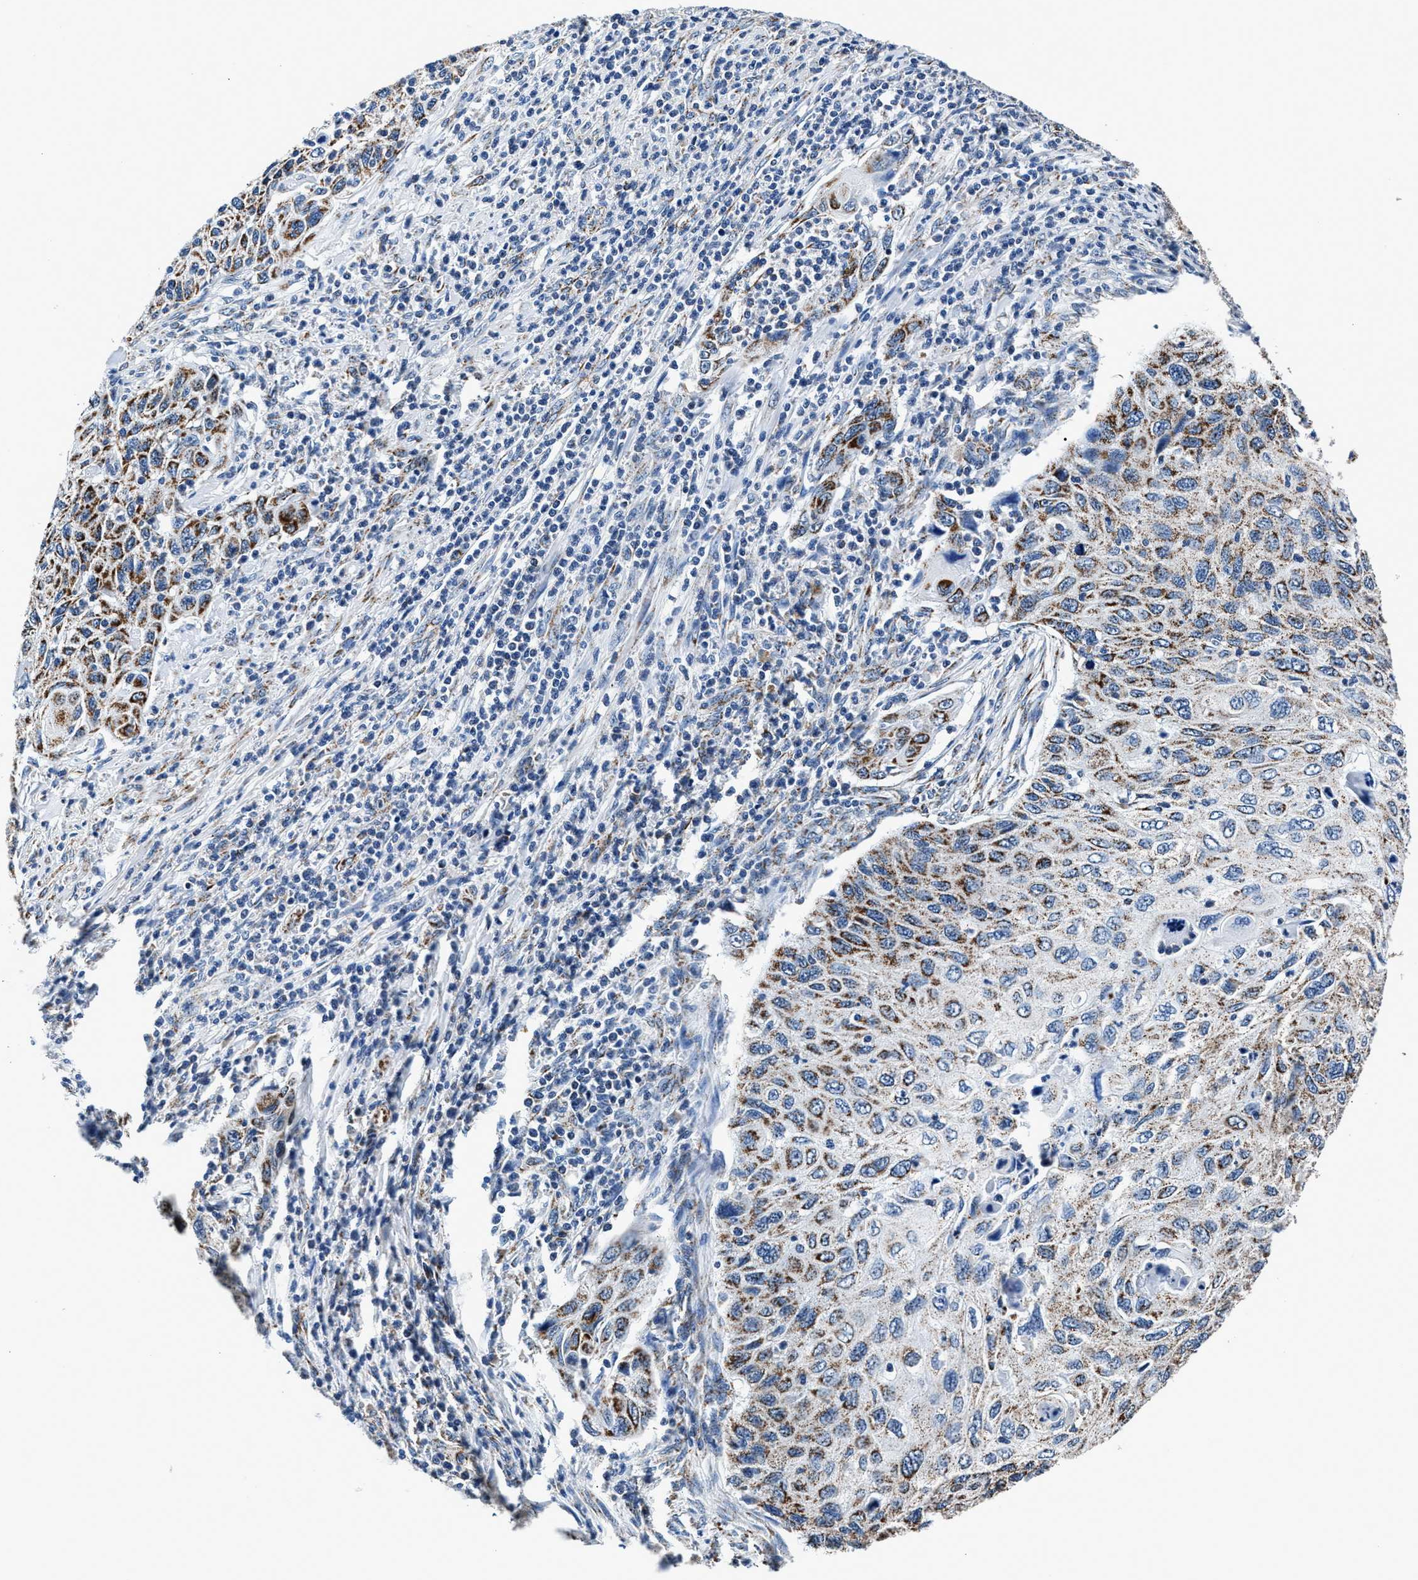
{"staining": {"intensity": "moderate", "quantity": "25%-75%", "location": "cytoplasmic/membranous"}, "tissue": "cervical cancer", "cell_type": "Tumor cells", "image_type": "cancer", "snomed": [{"axis": "morphology", "description": "Squamous cell carcinoma, NOS"}, {"axis": "topography", "description": "Cervix"}], "caption": "Moderate cytoplasmic/membranous protein expression is identified in approximately 25%-75% of tumor cells in cervical cancer.", "gene": "HIBADH", "patient": {"sex": "female", "age": 70}}